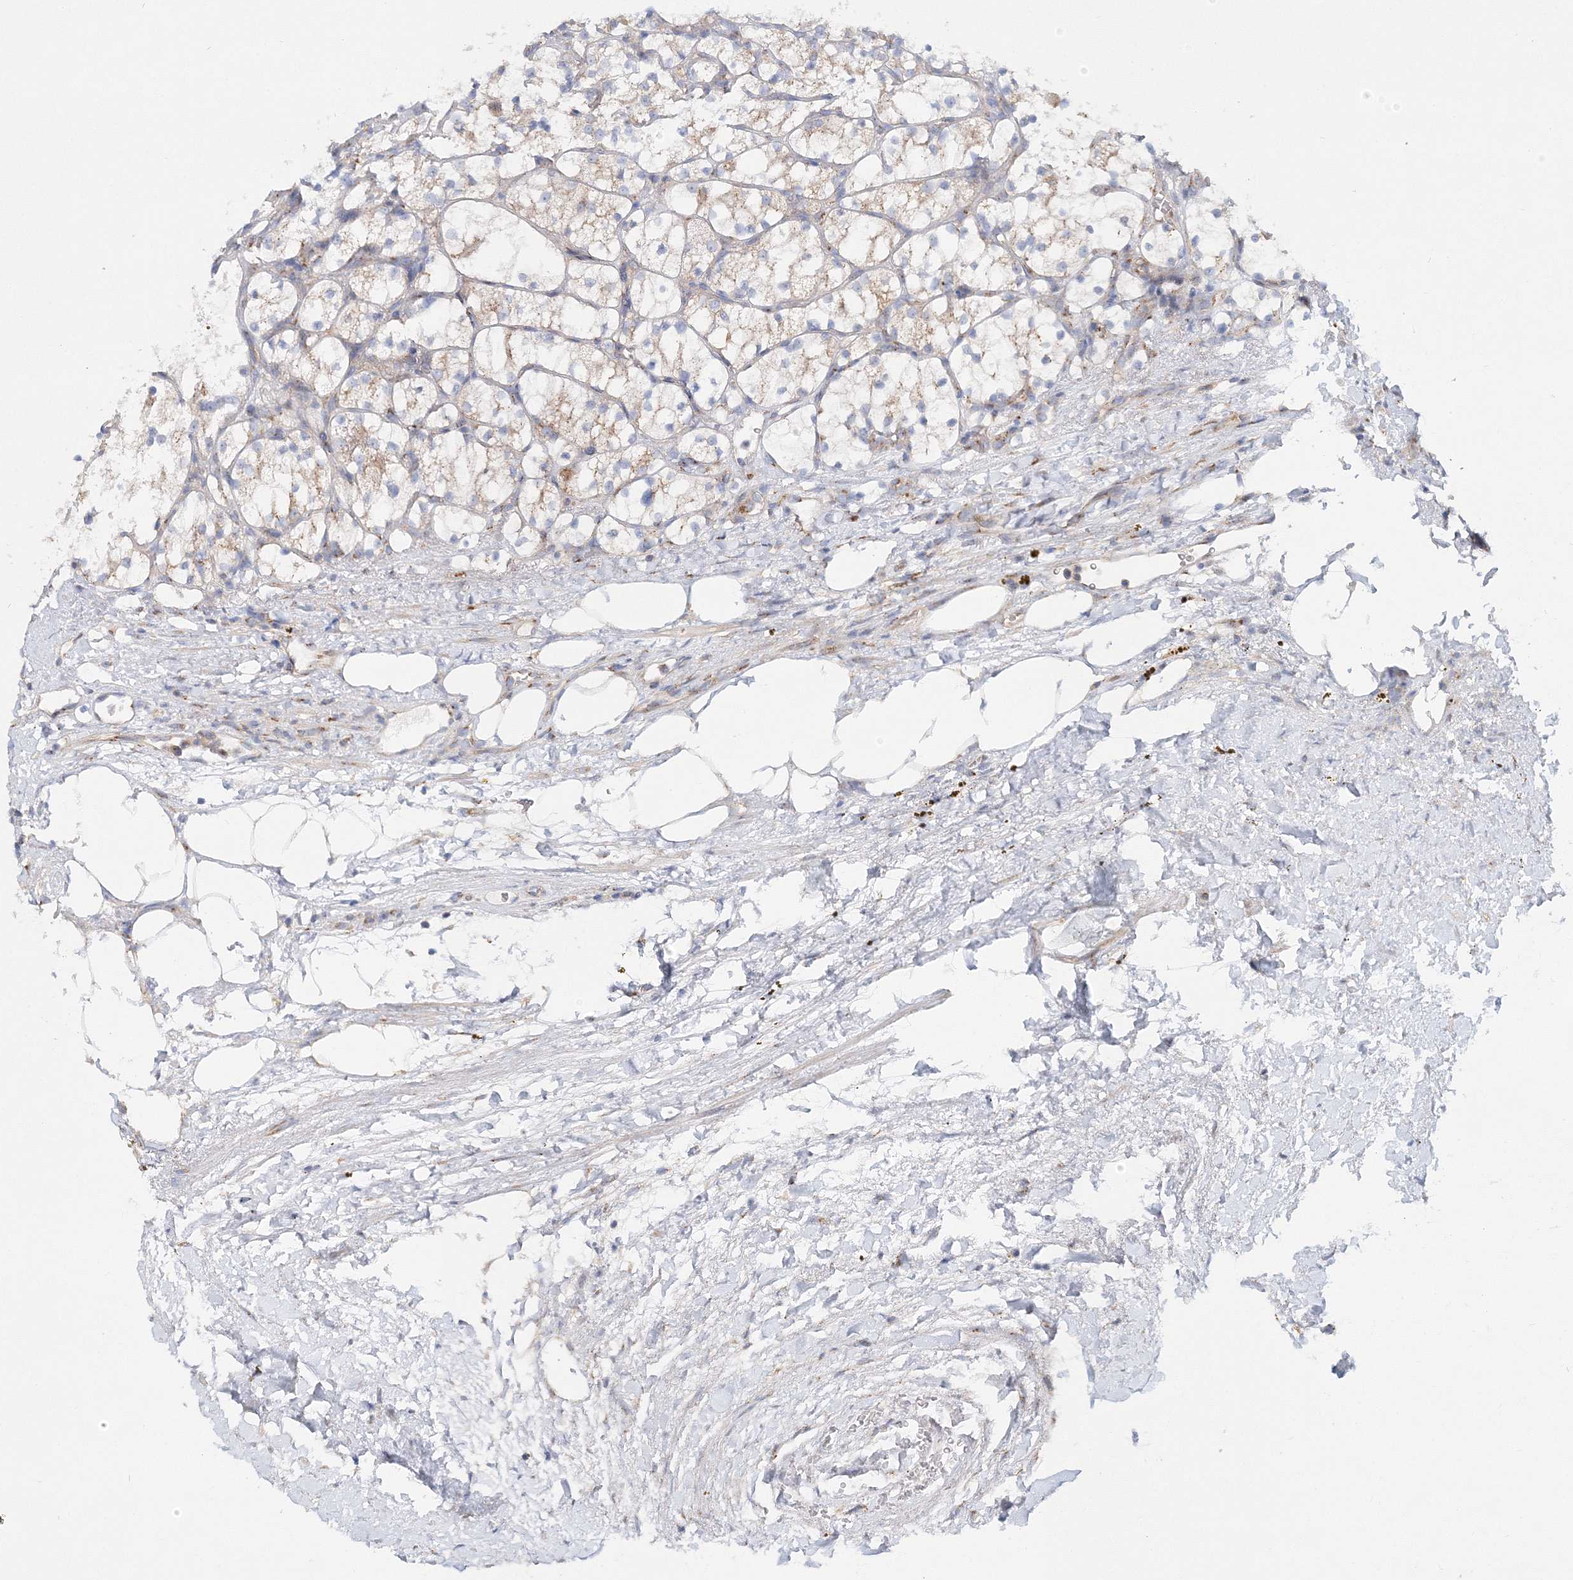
{"staining": {"intensity": "weak", "quantity": "25%-75%", "location": "cytoplasmic/membranous"}, "tissue": "renal cancer", "cell_type": "Tumor cells", "image_type": "cancer", "snomed": [{"axis": "morphology", "description": "Adenocarcinoma, NOS"}, {"axis": "topography", "description": "Kidney"}], "caption": "Human renal cancer (adenocarcinoma) stained with a protein marker demonstrates weak staining in tumor cells.", "gene": "SEC23IP", "patient": {"sex": "female", "age": 69}}